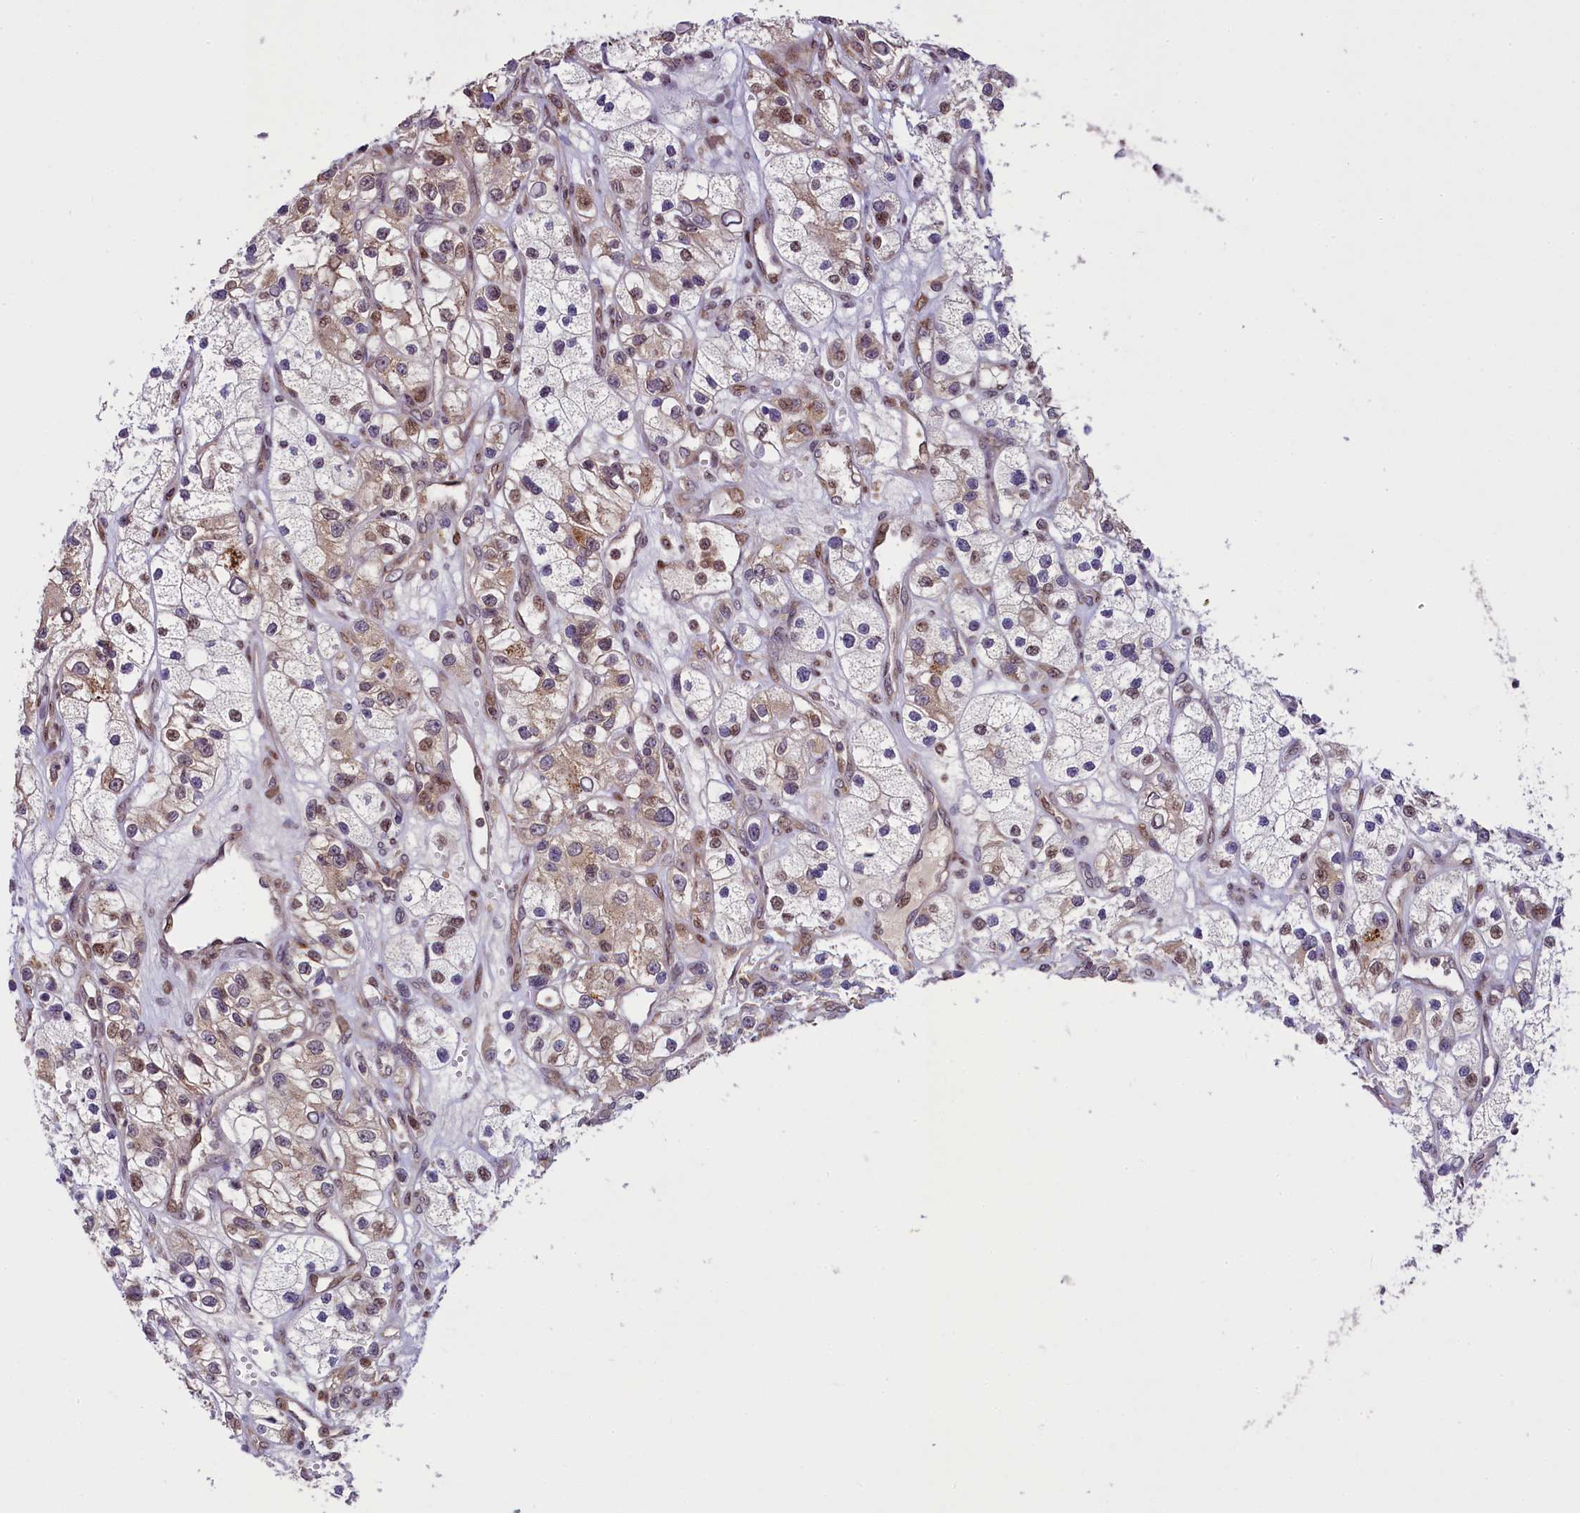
{"staining": {"intensity": "weak", "quantity": "25%-75%", "location": "cytoplasmic/membranous,nuclear"}, "tissue": "renal cancer", "cell_type": "Tumor cells", "image_type": "cancer", "snomed": [{"axis": "morphology", "description": "Adenocarcinoma, NOS"}, {"axis": "topography", "description": "Kidney"}], "caption": "This image shows immunohistochemistry staining of renal cancer, with low weak cytoplasmic/membranous and nuclear staining in approximately 25%-75% of tumor cells.", "gene": "RBBP8", "patient": {"sex": "female", "age": 57}}